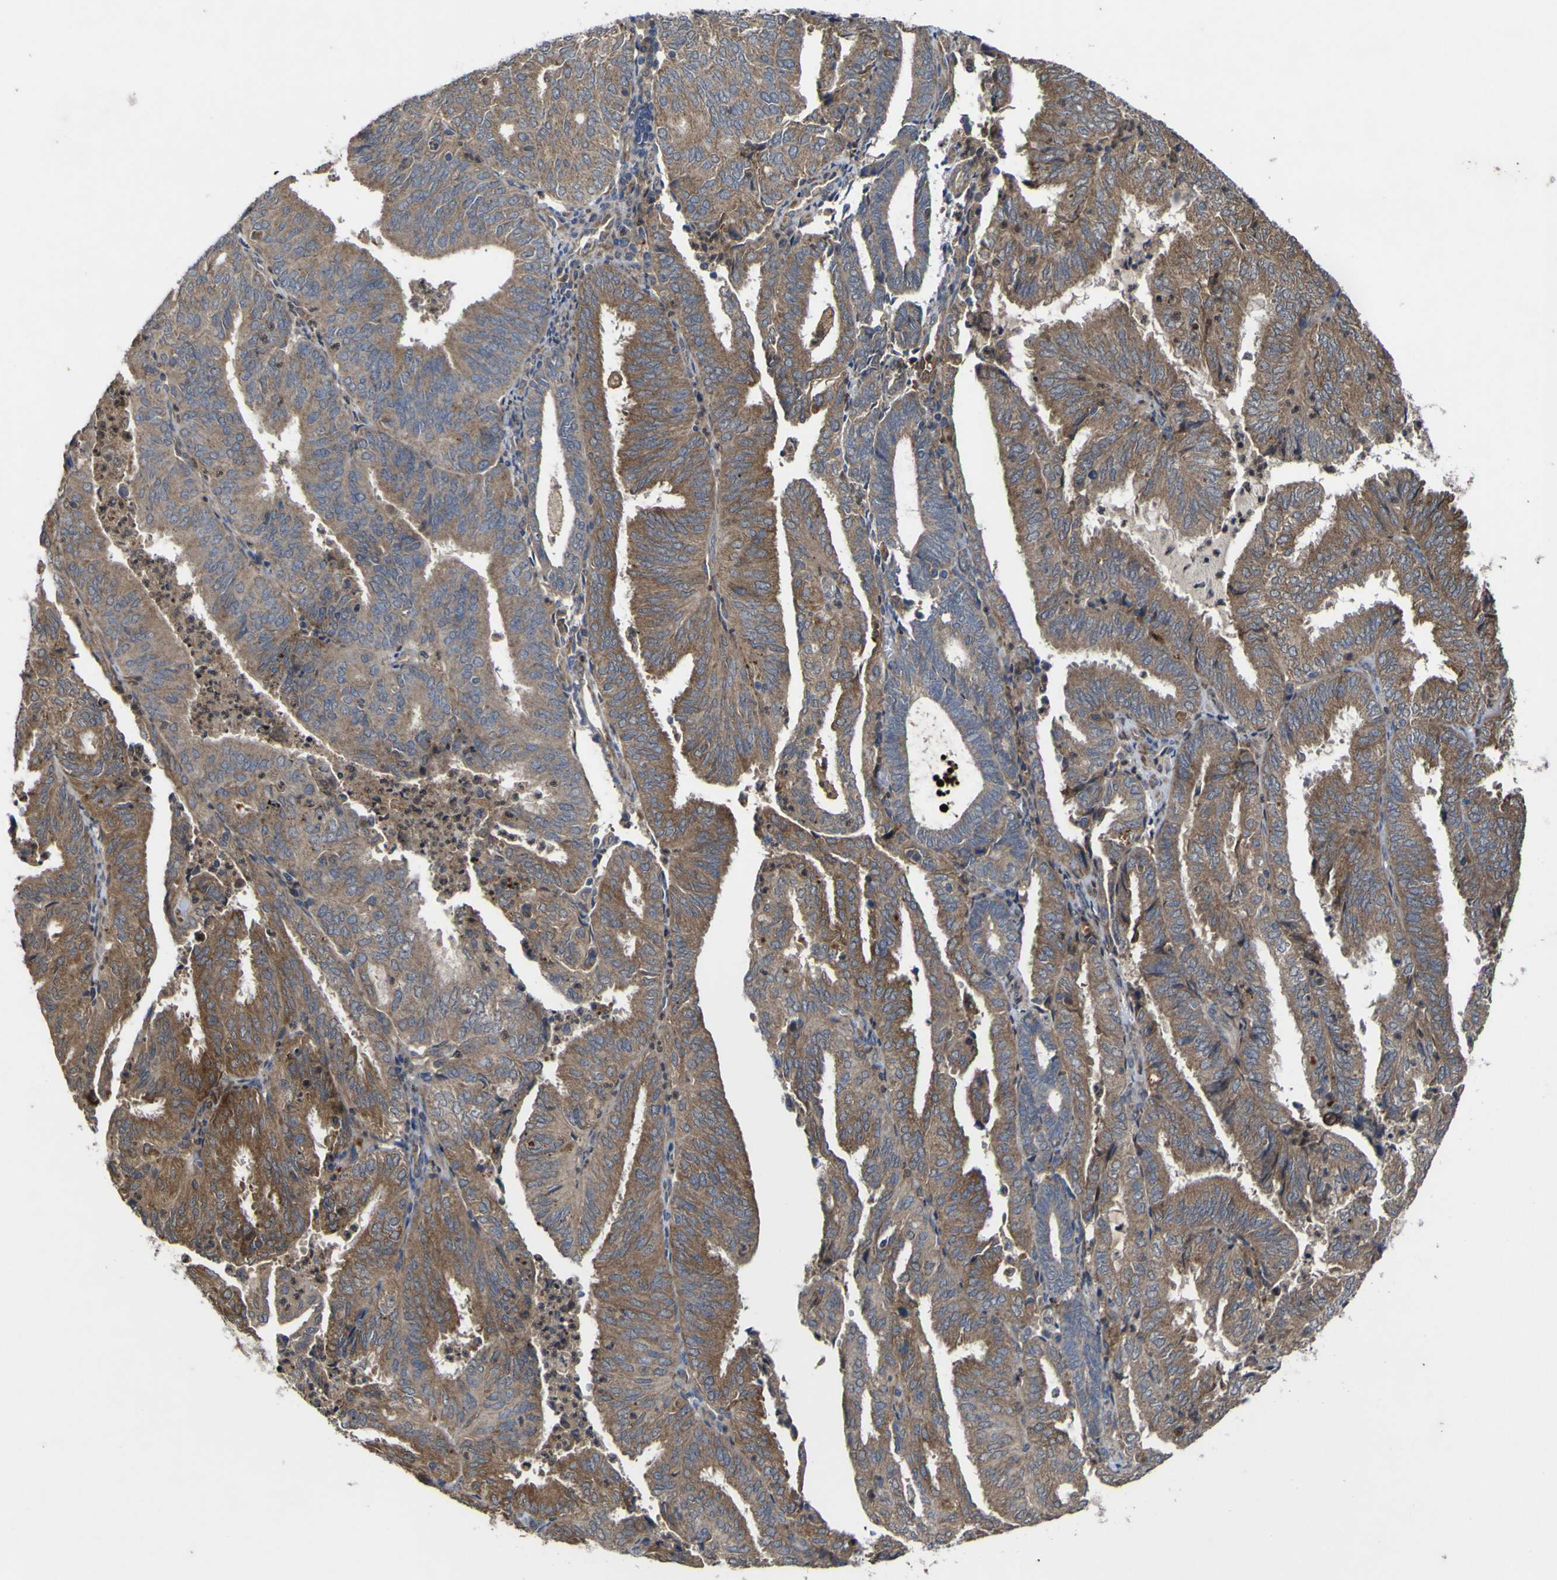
{"staining": {"intensity": "moderate", "quantity": ">75%", "location": "cytoplasmic/membranous"}, "tissue": "endometrial cancer", "cell_type": "Tumor cells", "image_type": "cancer", "snomed": [{"axis": "morphology", "description": "Adenocarcinoma, NOS"}, {"axis": "topography", "description": "Uterus"}], "caption": "Immunohistochemistry of endometrial cancer shows medium levels of moderate cytoplasmic/membranous positivity in approximately >75% of tumor cells.", "gene": "IRAK2", "patient": {"sex": "female", "age": 60}}